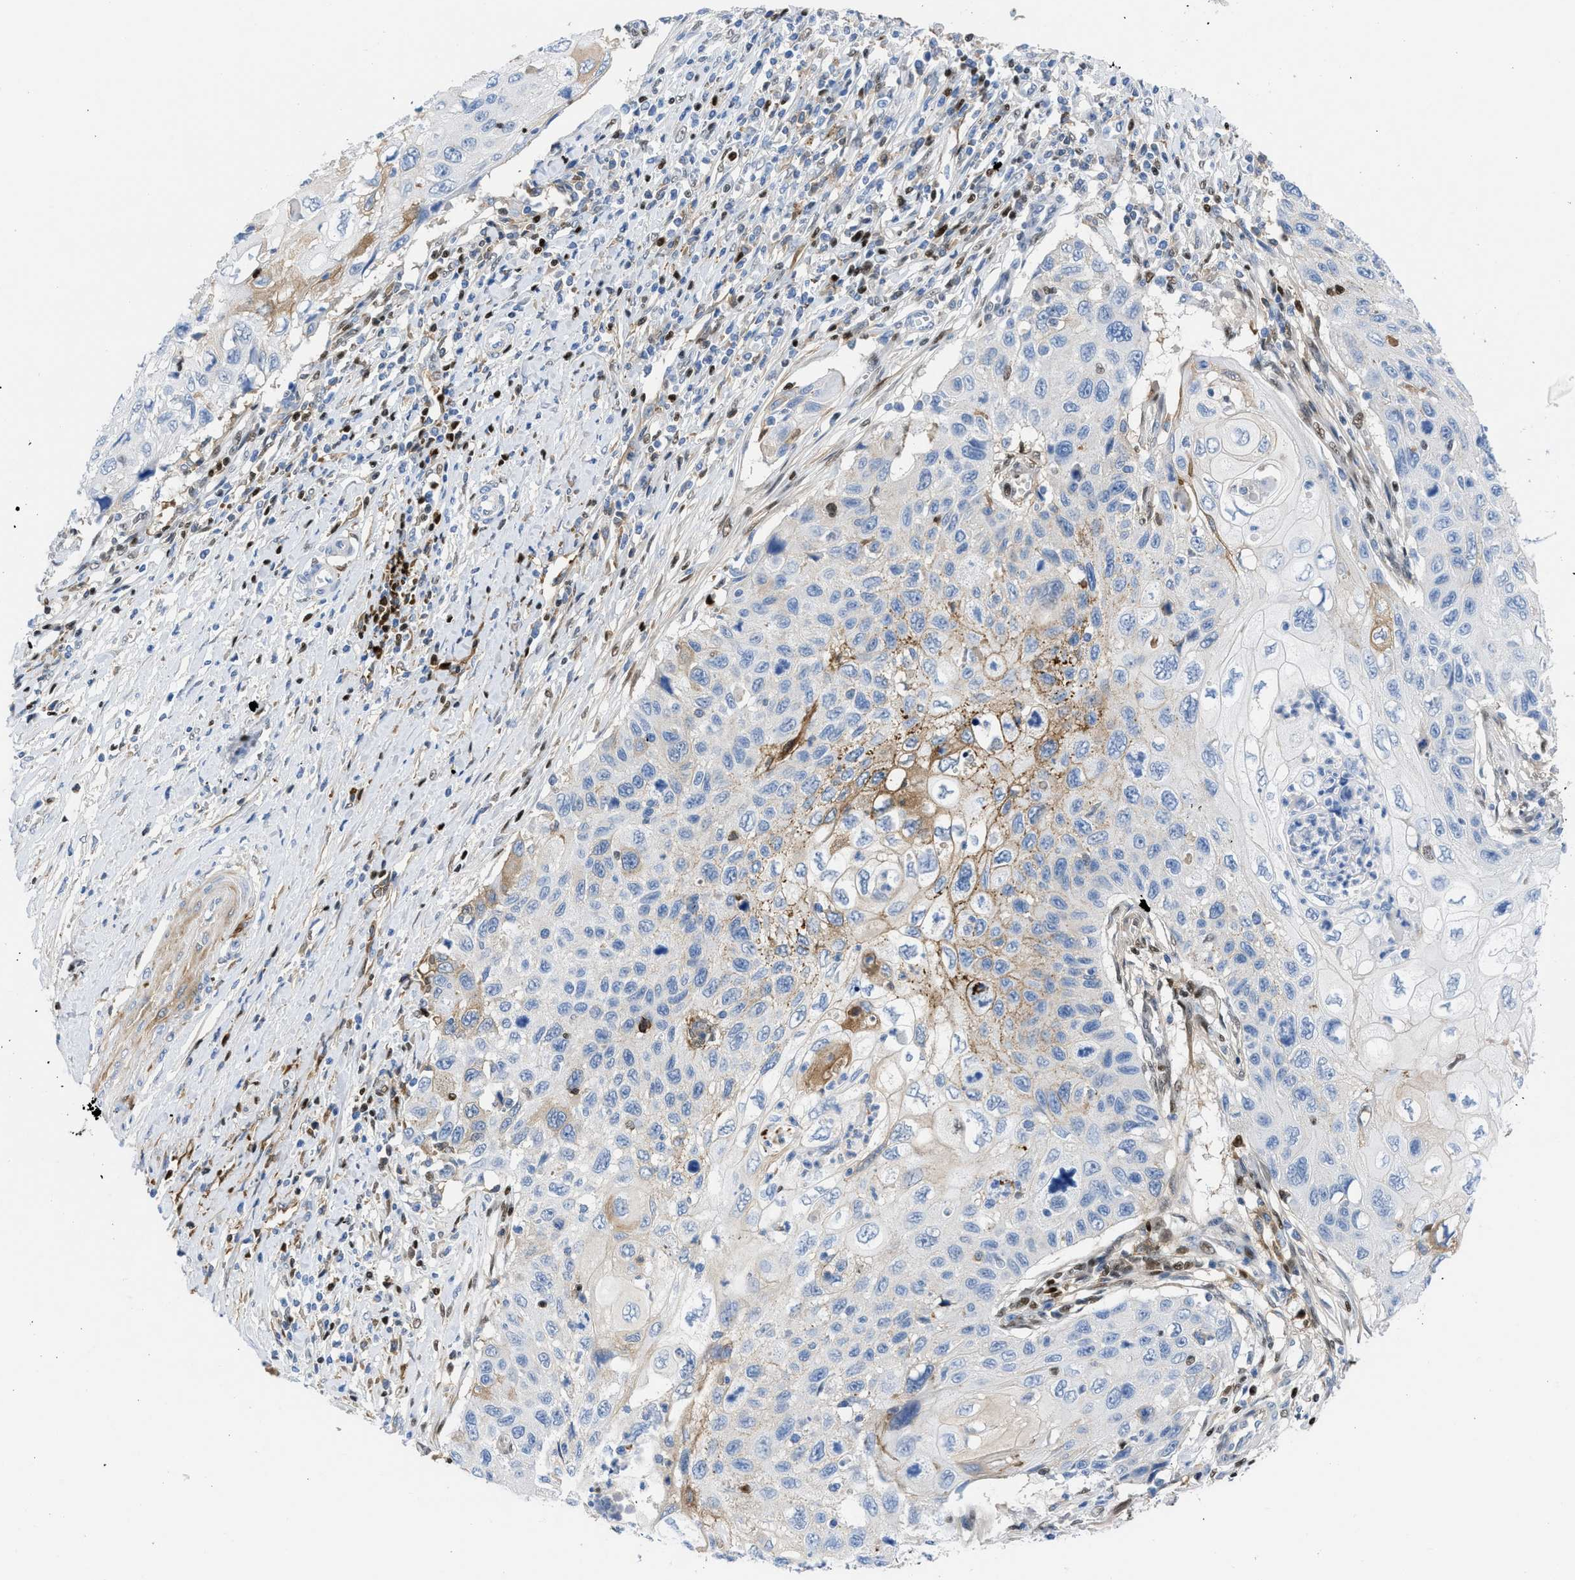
{"staining": {"intensity": "moderate", "quantity": "<25%", "location": "cytoplasmic/membranous"}, "tissue": "cervical cancer", "cell_type": "Tumor cells", "image_type": "cancer", "snomed": [{"axis": "morphology", "description": "Squamous cell carcinoma, NOS"}, {"axis": "topography", "description": "Cervix"}], "caption": "Tumor cells display low levels of moderate cytoplasmic/membranous expression in approximately <25% of cells in human cervical cancer (squamous cell carcinoma).", "gene": "LEF1", "patient": {"sex": "female", "age": 70}}